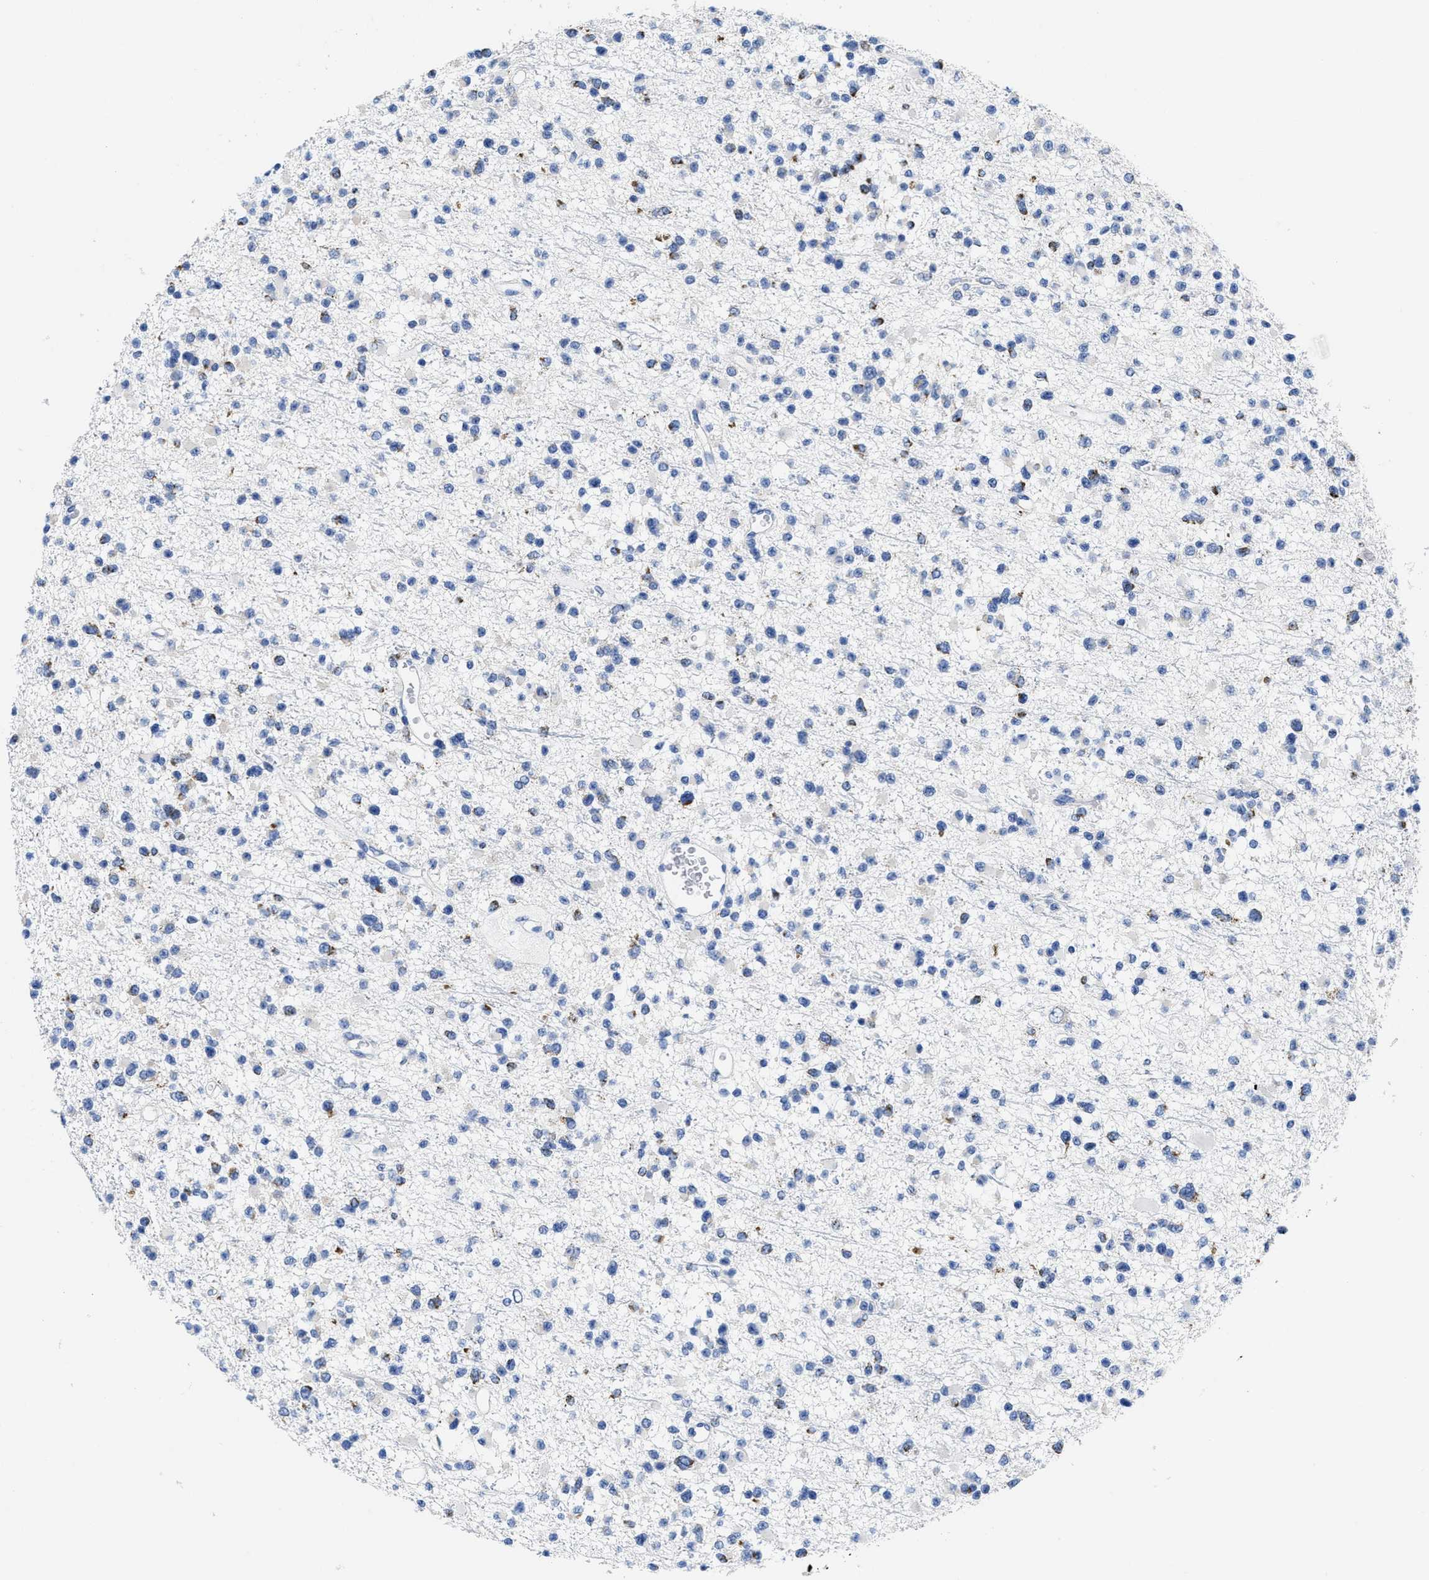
{"staining": {"intensity": "moderate", "quantity": "<25%", "location": "cytoplasmic/membranous"}, "tissue": "glioma", "cell_type": "Tumor cells", "image_type": "cancer", "snomed": [{"axis": "morphology", "description": "Glioma, malignant, Low grade"}, {"axis": "topography", "description": "Brain"}], "caption": "Protein analysis of glioma tissue exhibits moderate cytoplasmic/membranous expression in approximately <25% of tumor cells.", "gene": "TBRG4", "patient": {"sex": "female", "age": 22}}